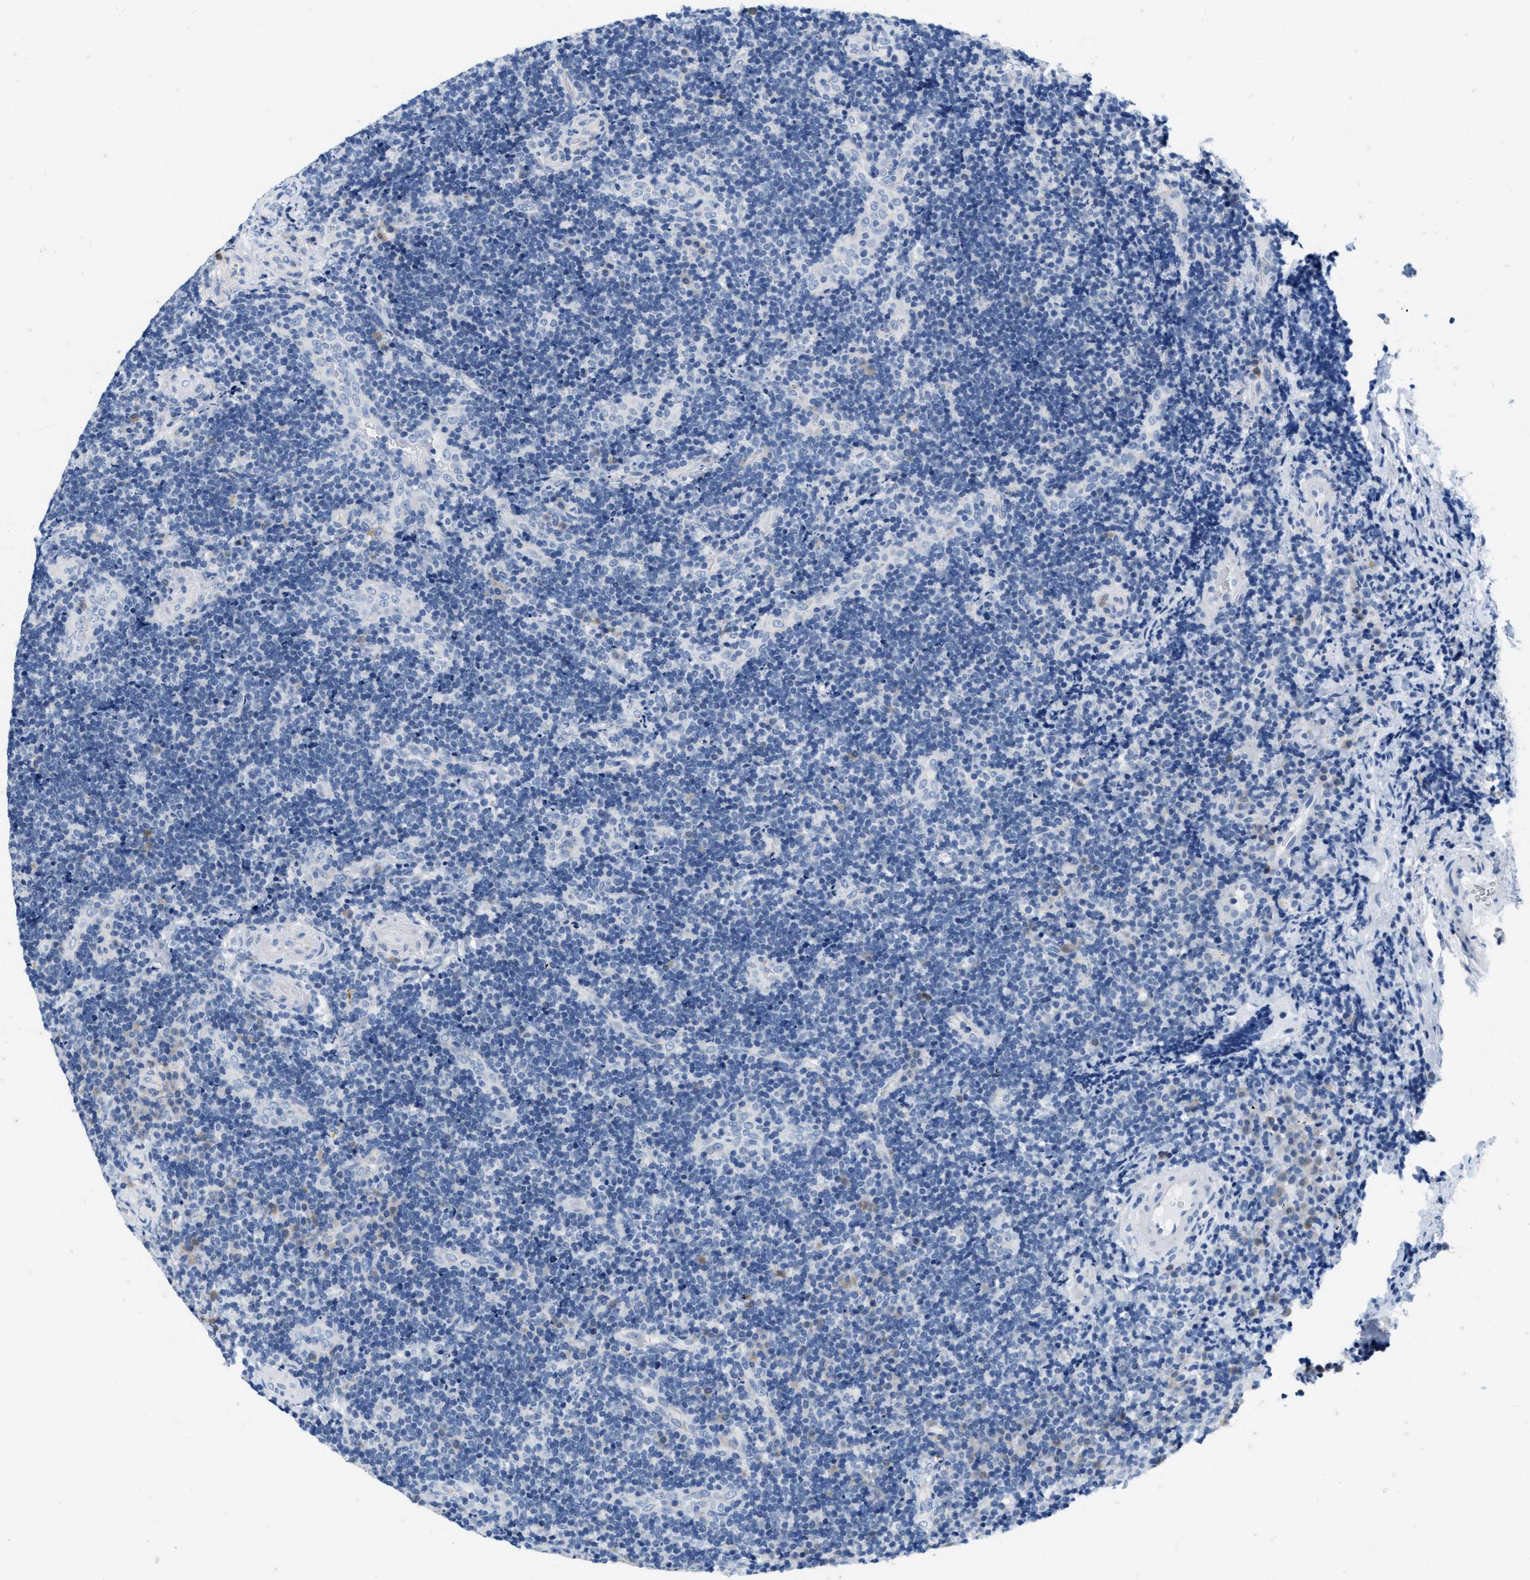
{"staining": {"intensity": "negative", "quantity": "none", "location": "none"}, "tissue": "lymphoma", "cell_type": "Tumor cells", "image_type": "cancer", "snomed": [{"axis": "morphology", "description": "Malignant lymphoma, non-Hodgkin's type, High grade"}, {"axis": "topography", "description": "Tonsil"}], "caption": "DAB immunohistochemical staining of malignant lymphoma, non-Hodgkin's type (high-grade) reveals no significant staining in tumor cells. (DAB IHC, high magnification).", "gene": "ABCB11", "patient": {"sex": "female", "age": 36}}